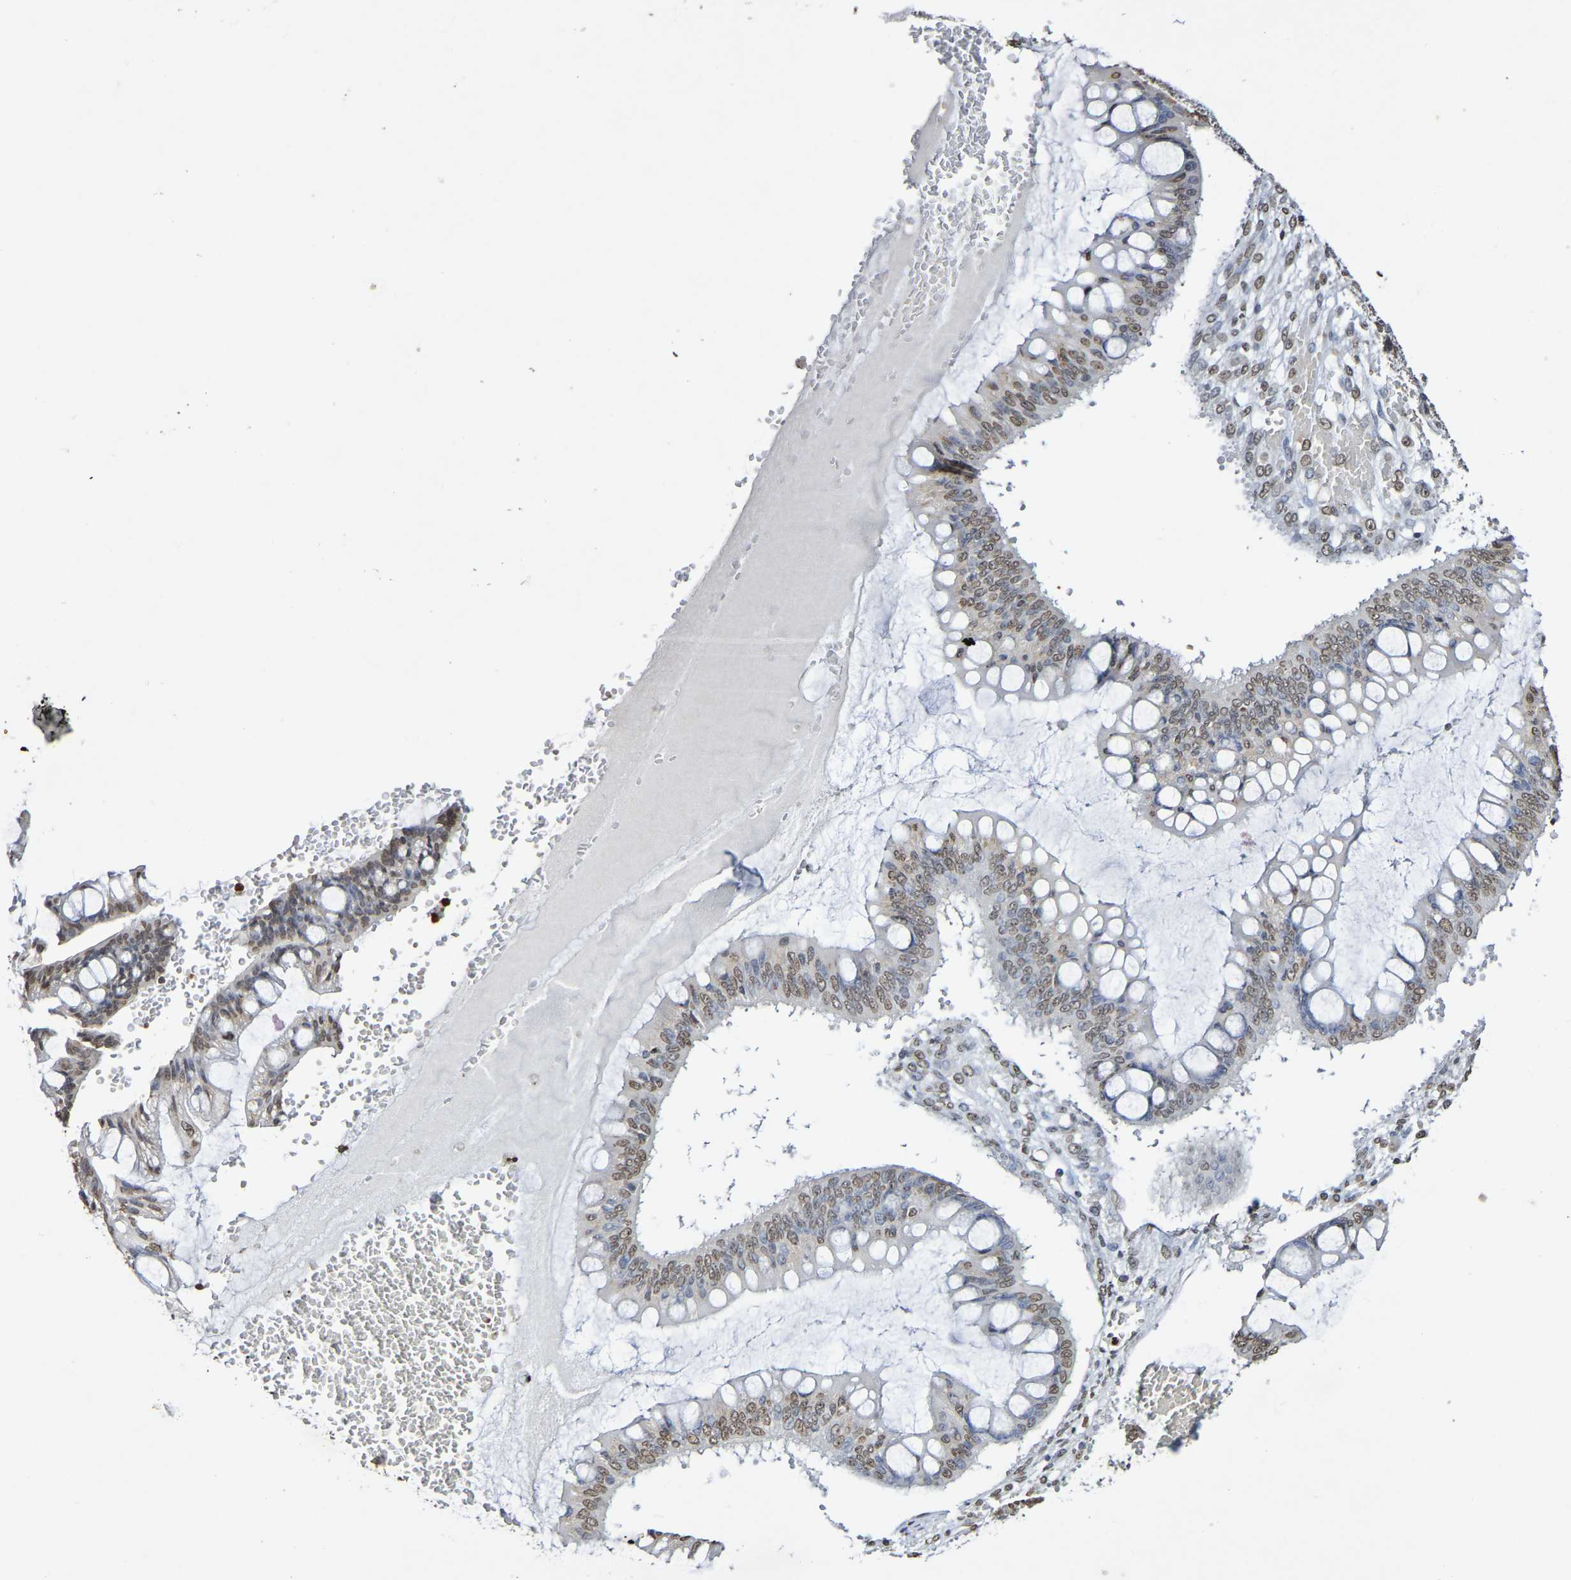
{"staining": {"intensity": "weak", "quantity": "25%-75%", "location": "nuclear"}, "tissue": "ovarian cancer", "cell_type": "Tumor cells", "image_type": "cancer", "snomed": [{"axis": "morphology", "description": "Cystadenocarcinoma, mucinous, NOS"}, {"axis": "topography", "description": "Ovary"}], "caption": "Mucinous cystadenocarcinoma (ovarian) stained for a protein (brown) exhibits weak nuclear positive staining in approximately 25%-75% of tumor cells.", "gene": "ATF4", "patient": {"sex": "female", "age": 73}}